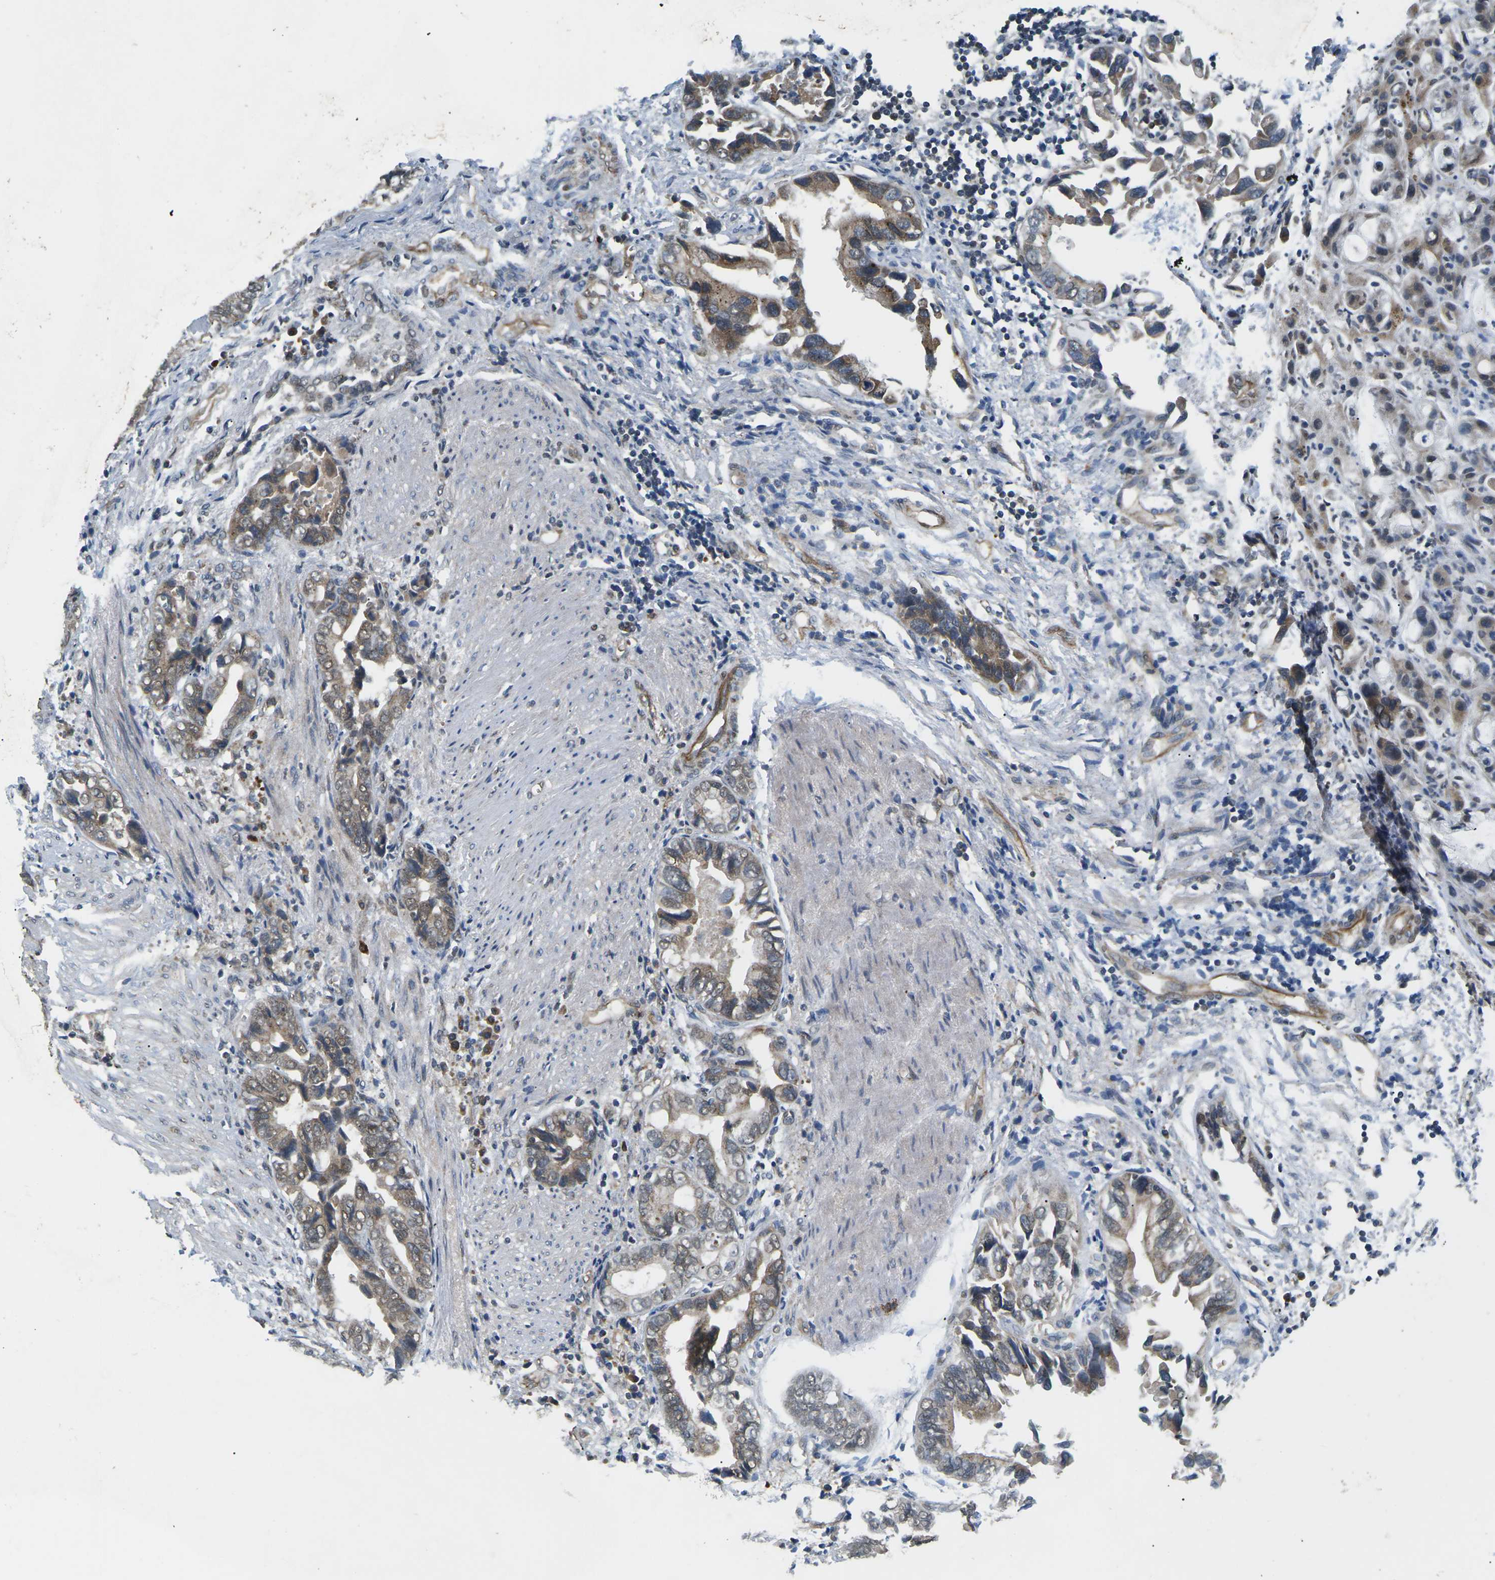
{"staining": {"intensity": "moderate", "quantity": ">75%", "location": "cytoplasmic/membranous,nuclear"}, "tissue": "liver cancer", "cell_type": "Tumor cells", "image_type": "cancer", "snomed": [{"axis": "morphology", "description": "Cholangiocarcinoma"}, {"axis": "topography", "description": "Liver"}], "caption": "Moderate cytoplasmic/membranous and nuclear positivity for a protein is present in about >75% of tumor cells of liver cancer using IHC.", "gene": "ERBB4", "patient": {"sex": "female", "age": 79}}